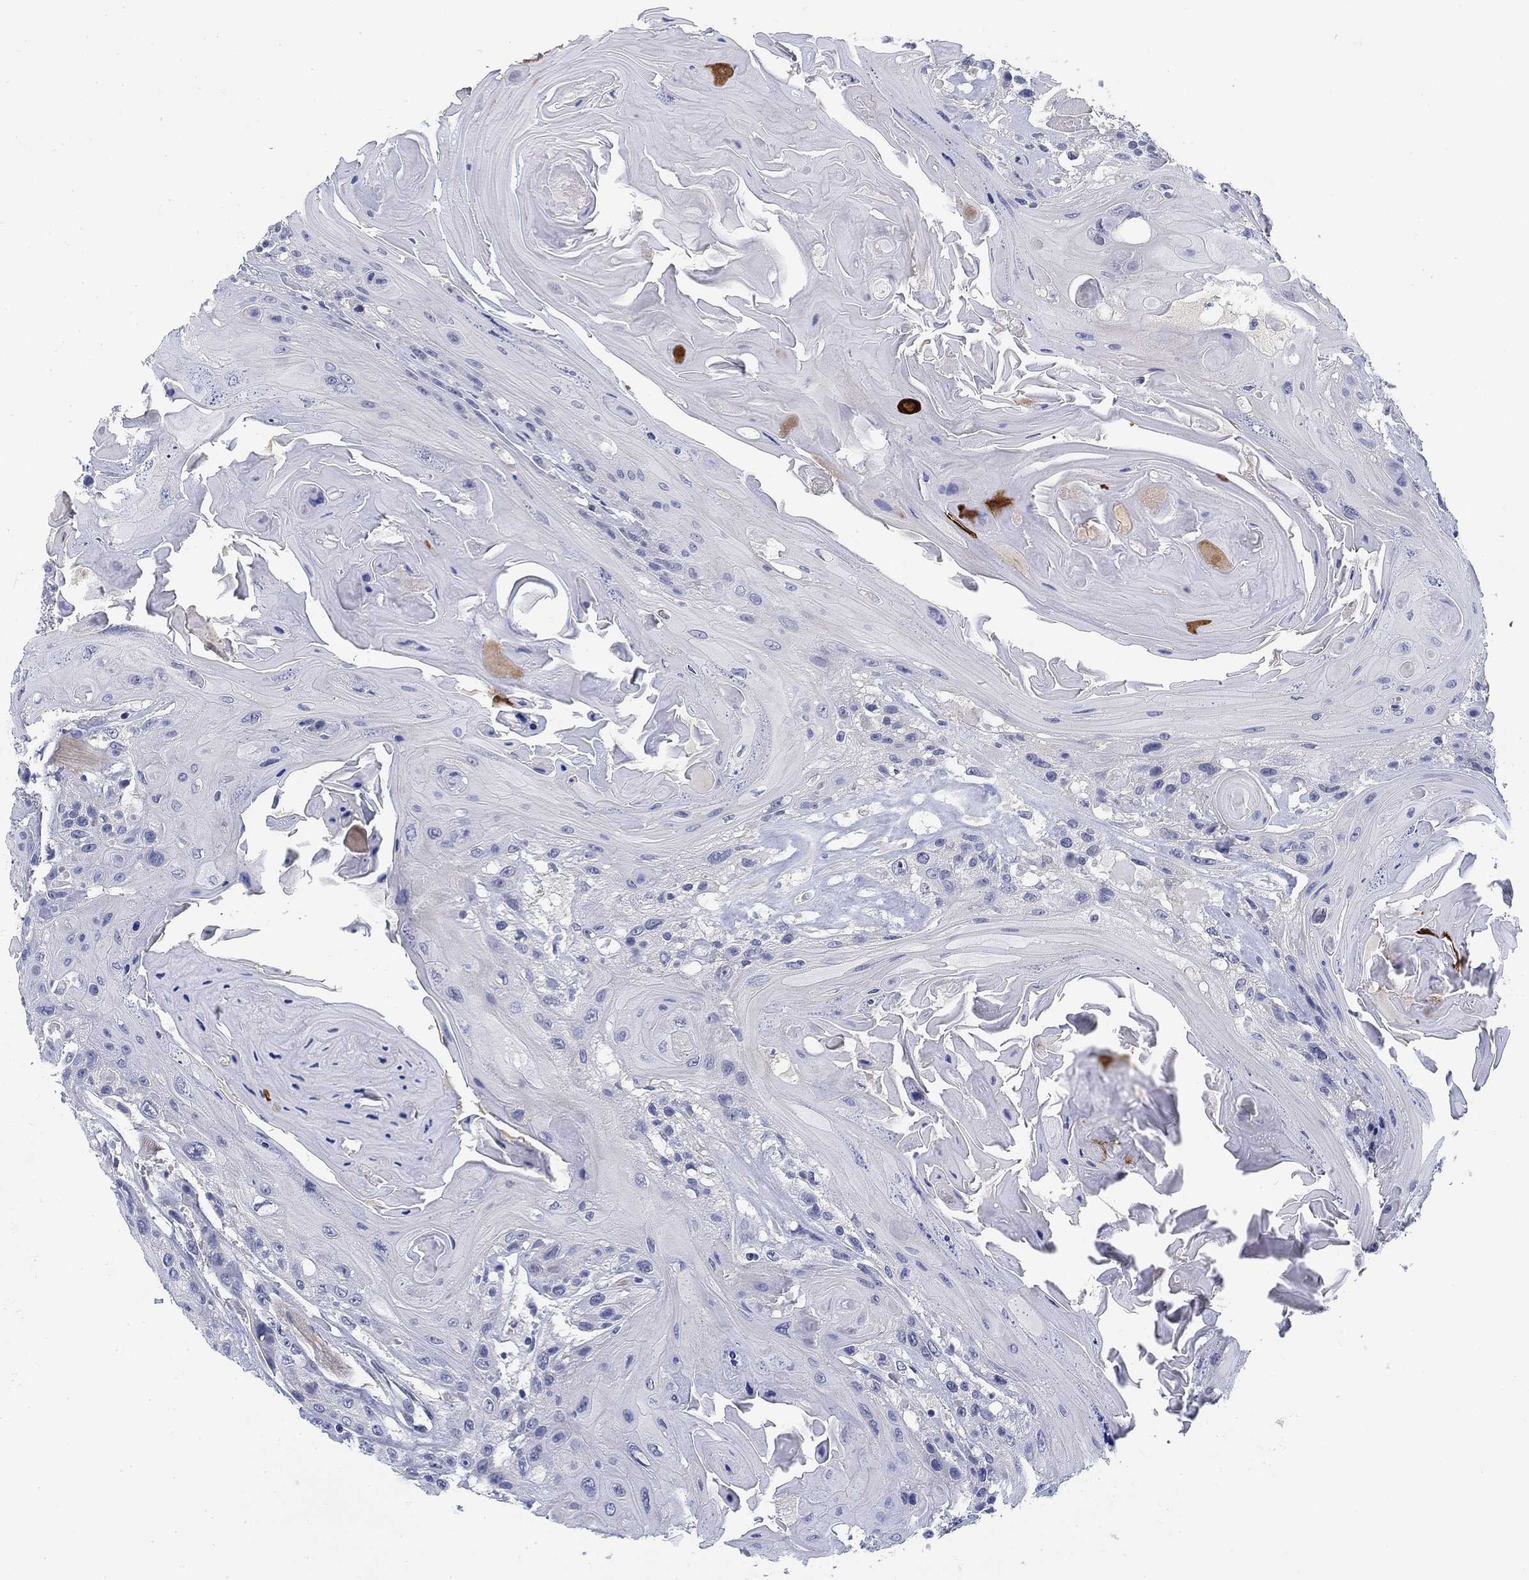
{"staining": {"intensity": "negative", "quantity": "none", "location": "none"}, "tissue": "head and neck cancer", "cell_type": "Tumor cells", "image_type": "cancer", "snomed": [{"axis": "morphology", "description": "Squamous cell carcinoma, NOS"}, {"axis": "topography", "description": "Head-Neck"}], "caption": "Tumor cells are negative for protein expression in human head and neck cancer (squamous cell carcinoma). Brightfield microscopy of IHC stained with DAB (3,3'-diaminobenzidine) (brown) and hematoxylin (blue), captured at high magnification.", "gene": "SLC2A5", "patient": {"sex": "female", "age": 59}}